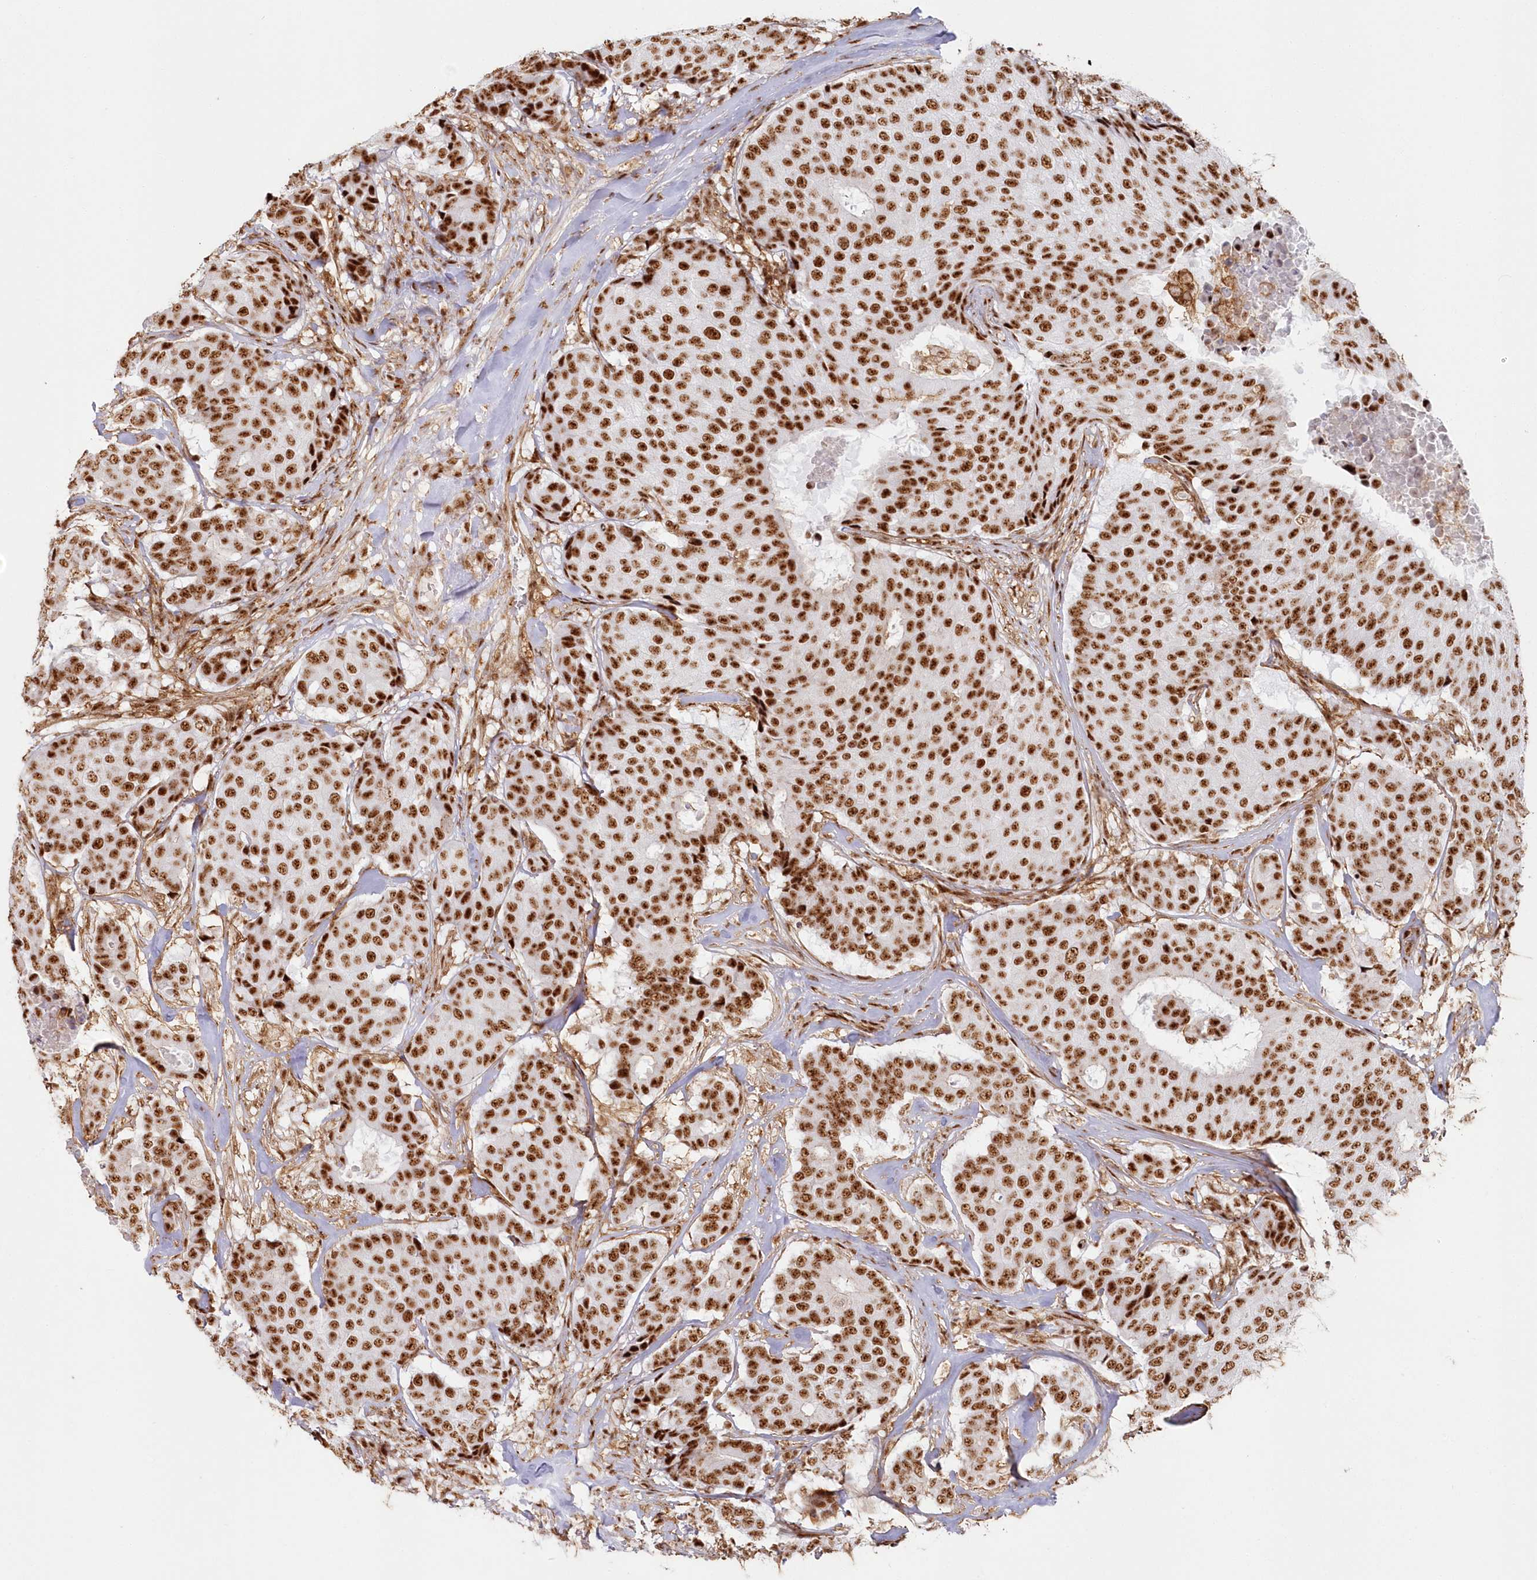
{"staining": {"intensity": "strong", "quantity": ">75%", "location": "nuclear"}, "tissue": "breast cancer", "cell_type": "Tumor cells", "image_type": "cancer", "snomed": [{"axis": "morphology", "description": "Duct carcinoma"}, {"axis": "topography", "description": "Breast"}], "caption": "A brown stain labels strong nuclear staining of a protein in human breast intraductal carcinoma tumor cells. The protein of interest is stained brown, and the nuclei are stained in blue (DAB IHC with brightfield microscopy, high magnification).", "gene": "DDX46", "patient": {"sex": "female", "age": 75}}